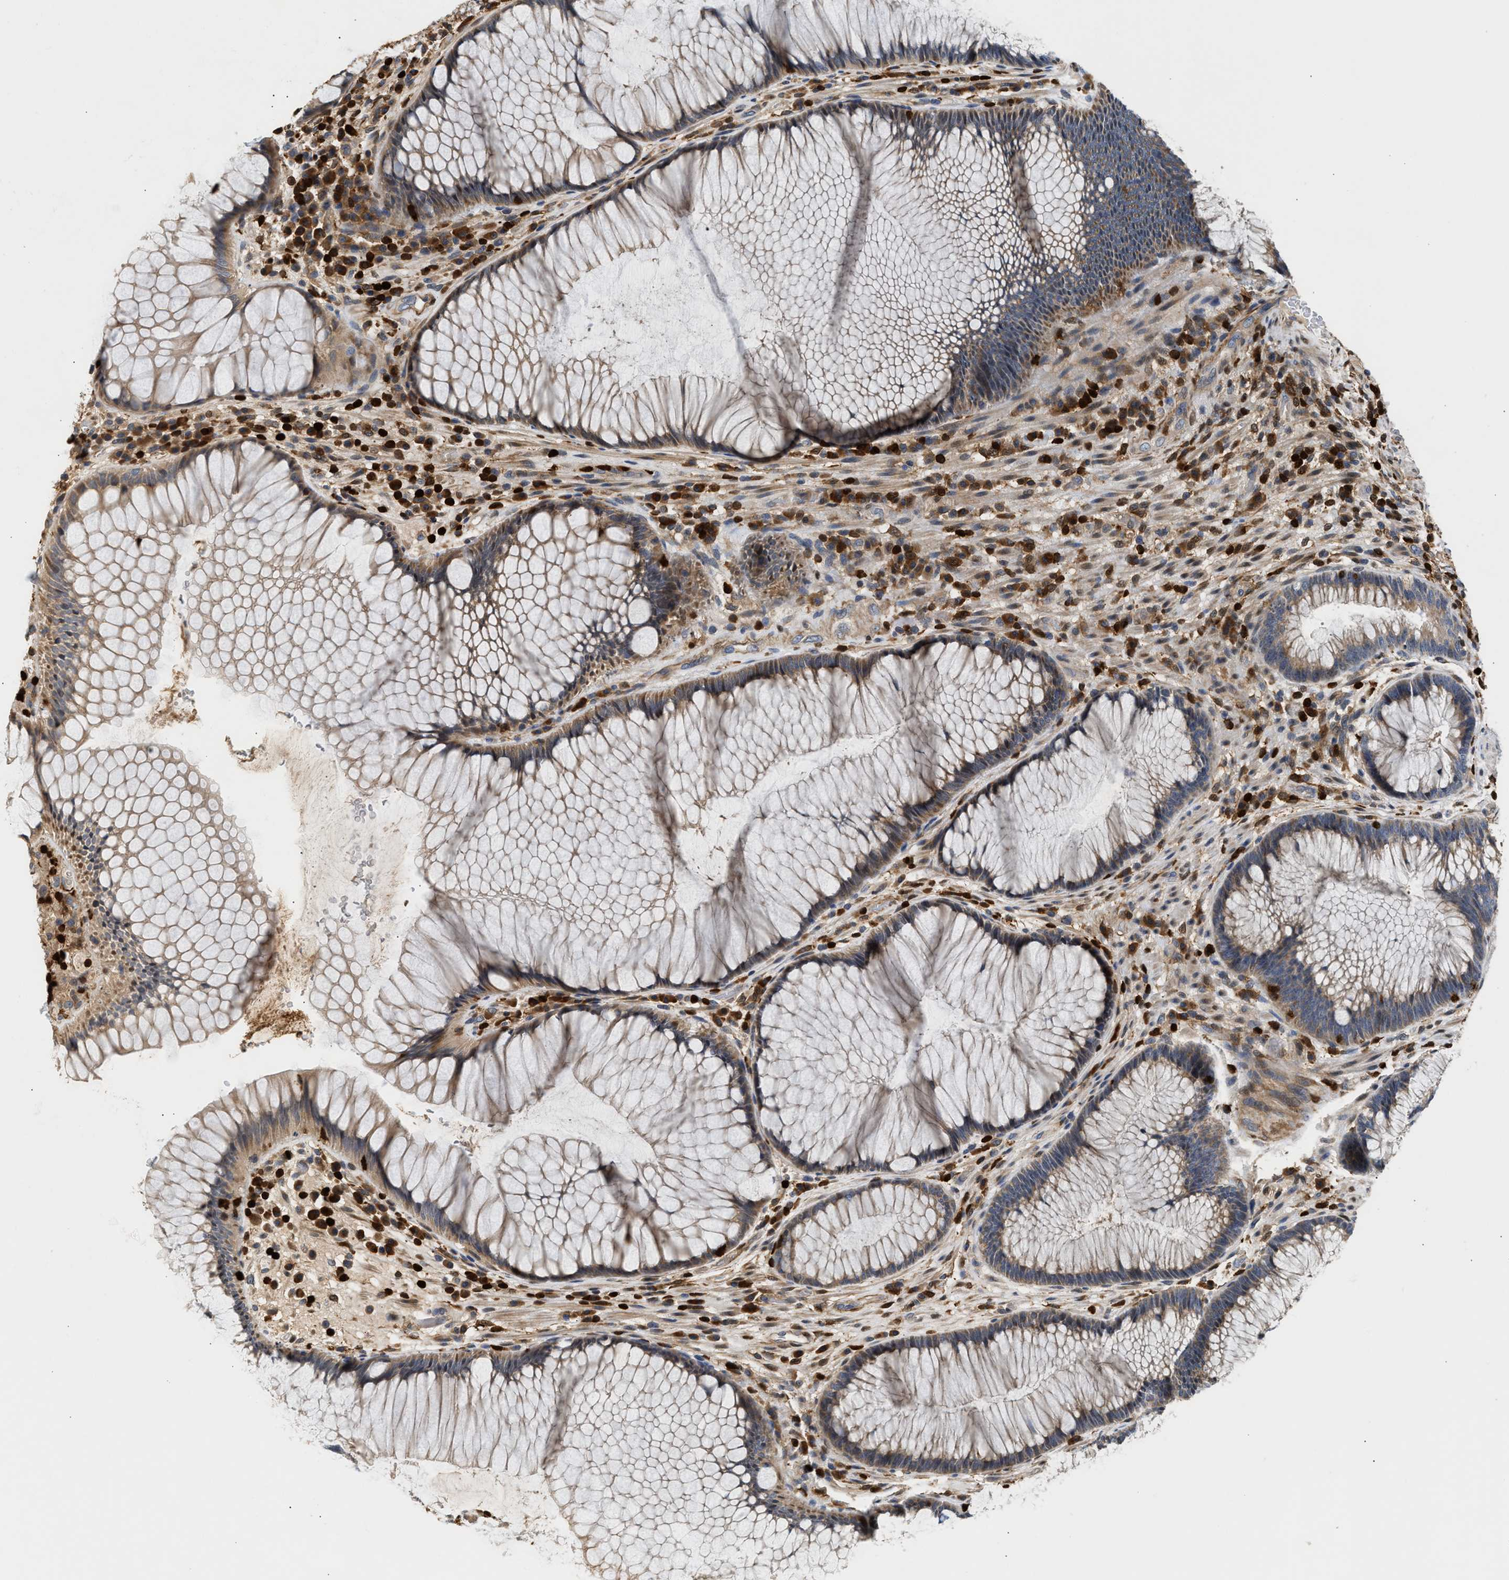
{"staining": {"intensity": "weak", "quantity": ">75%", "location": "cytoplasmic/membranous"}, "tissue": "rectum", "cell_type": "Glandular cells", "image_type": "normal", "snomed": [{"axis": "morphology", "description": "Normal tissue, NOS"}, {"axis": "topography", "description": "Rectum"}], "caption": "This image shows benign rectum stained with immunohistochemistry to label a protein in brown. The cytoplasmic/membranous of glandular cells show weak positivity for the protein. Nuclei are counter-stained blue.", "gene": "SLIT2", "patient": {"sex": "male", "age": 51}}